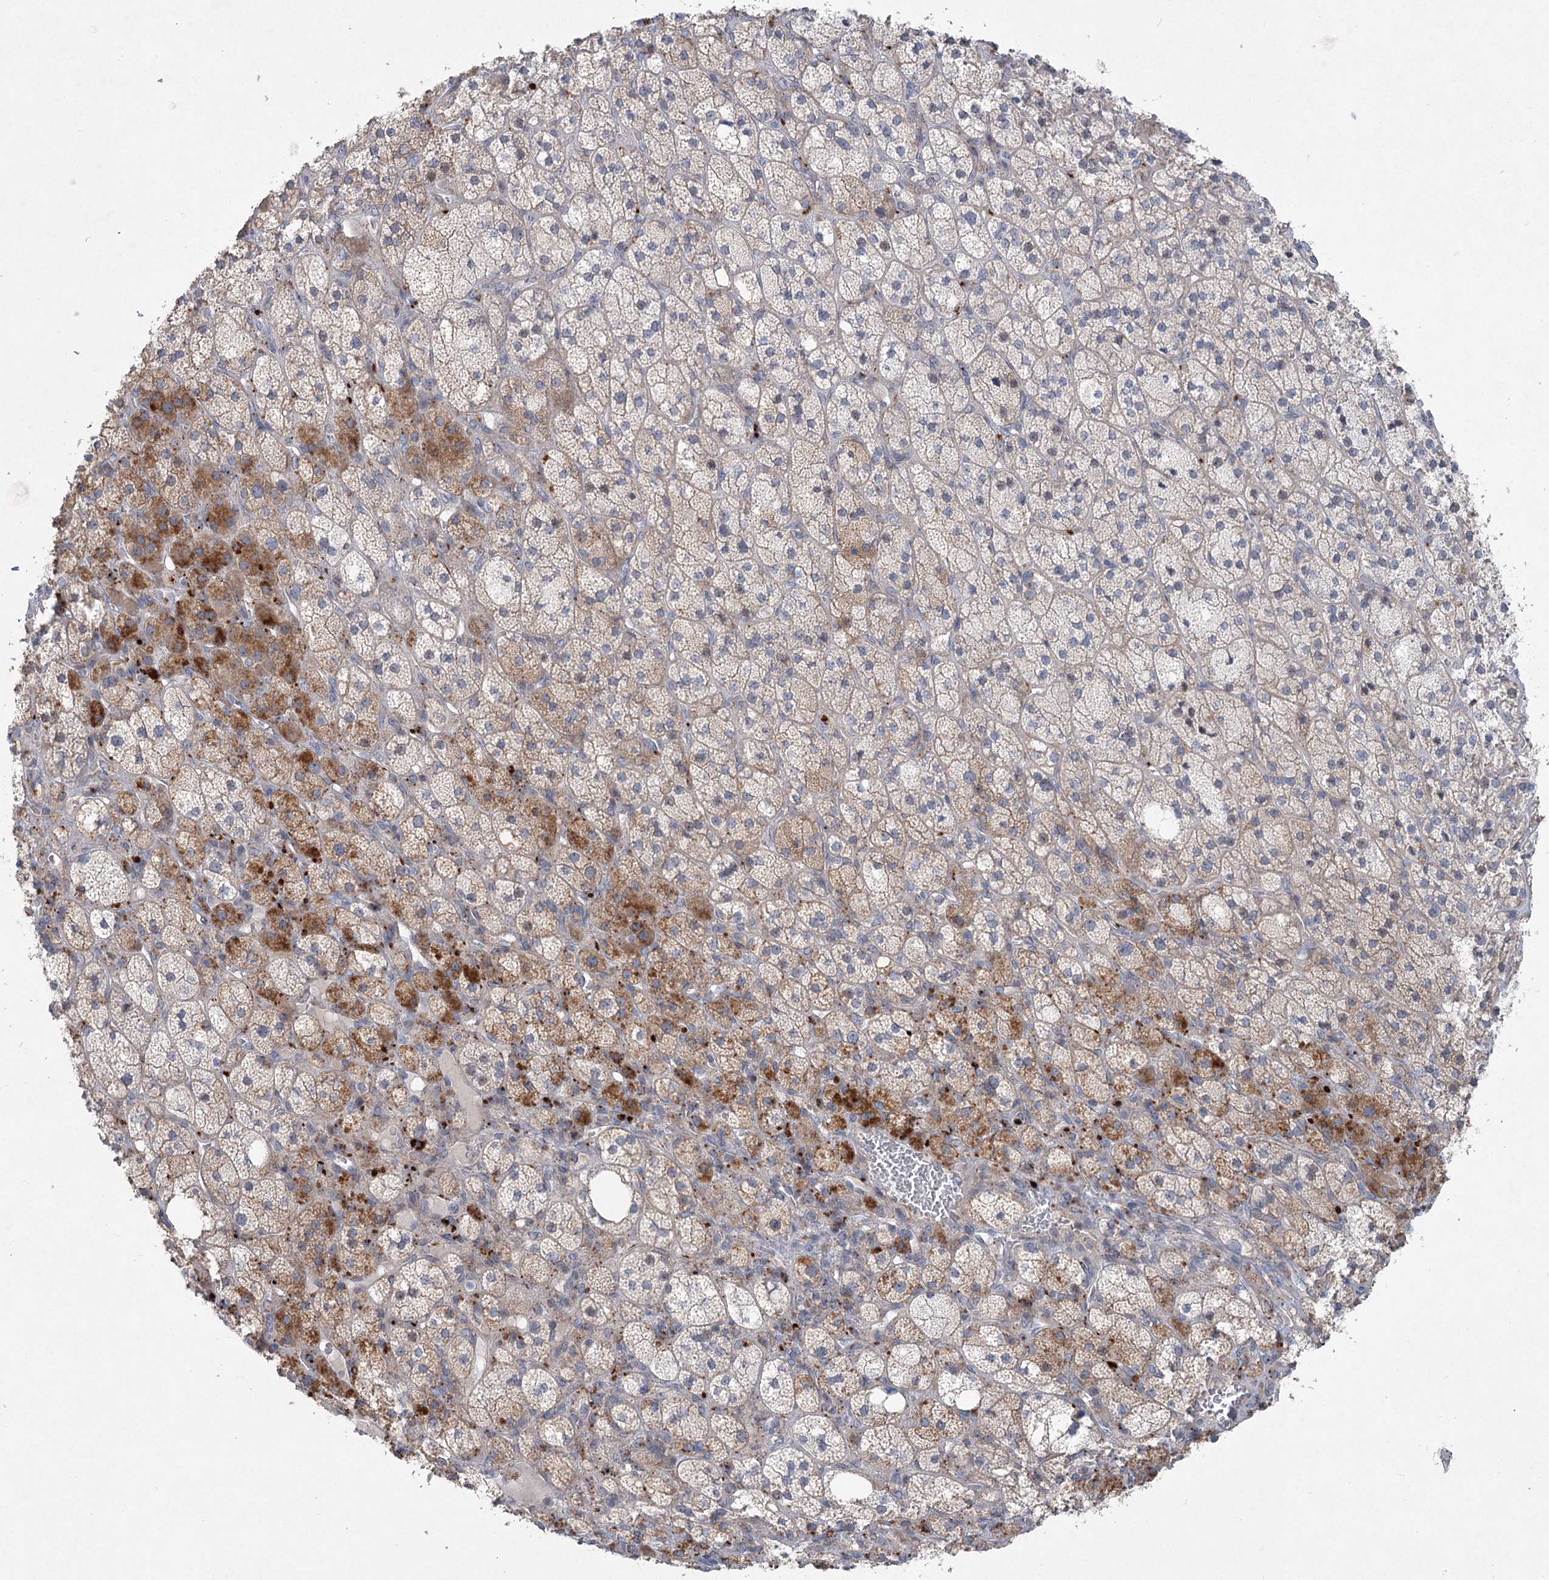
{"staining": {"intensity": "moderate", "quantity": "25%-75%", "location": "cytoplasmic/membranous"}, "tissue": "adrenal gland", "cell_type": "Glandular cells", "image_type": "normal", "snomed": [{"axis": "morphology", "description": "Normal tissue, NOS"}, {"axis": "topography", "description": "Adrenal gland"}], "caption": "Human adrenal gland stained for a protein (brown) demonstrates moderate cytoplasmic/membranous positive expression in approximately 25%-75% of glandular cells.", "gene": "SCN11A", "patient": {"sex": "male", "age": 61}}